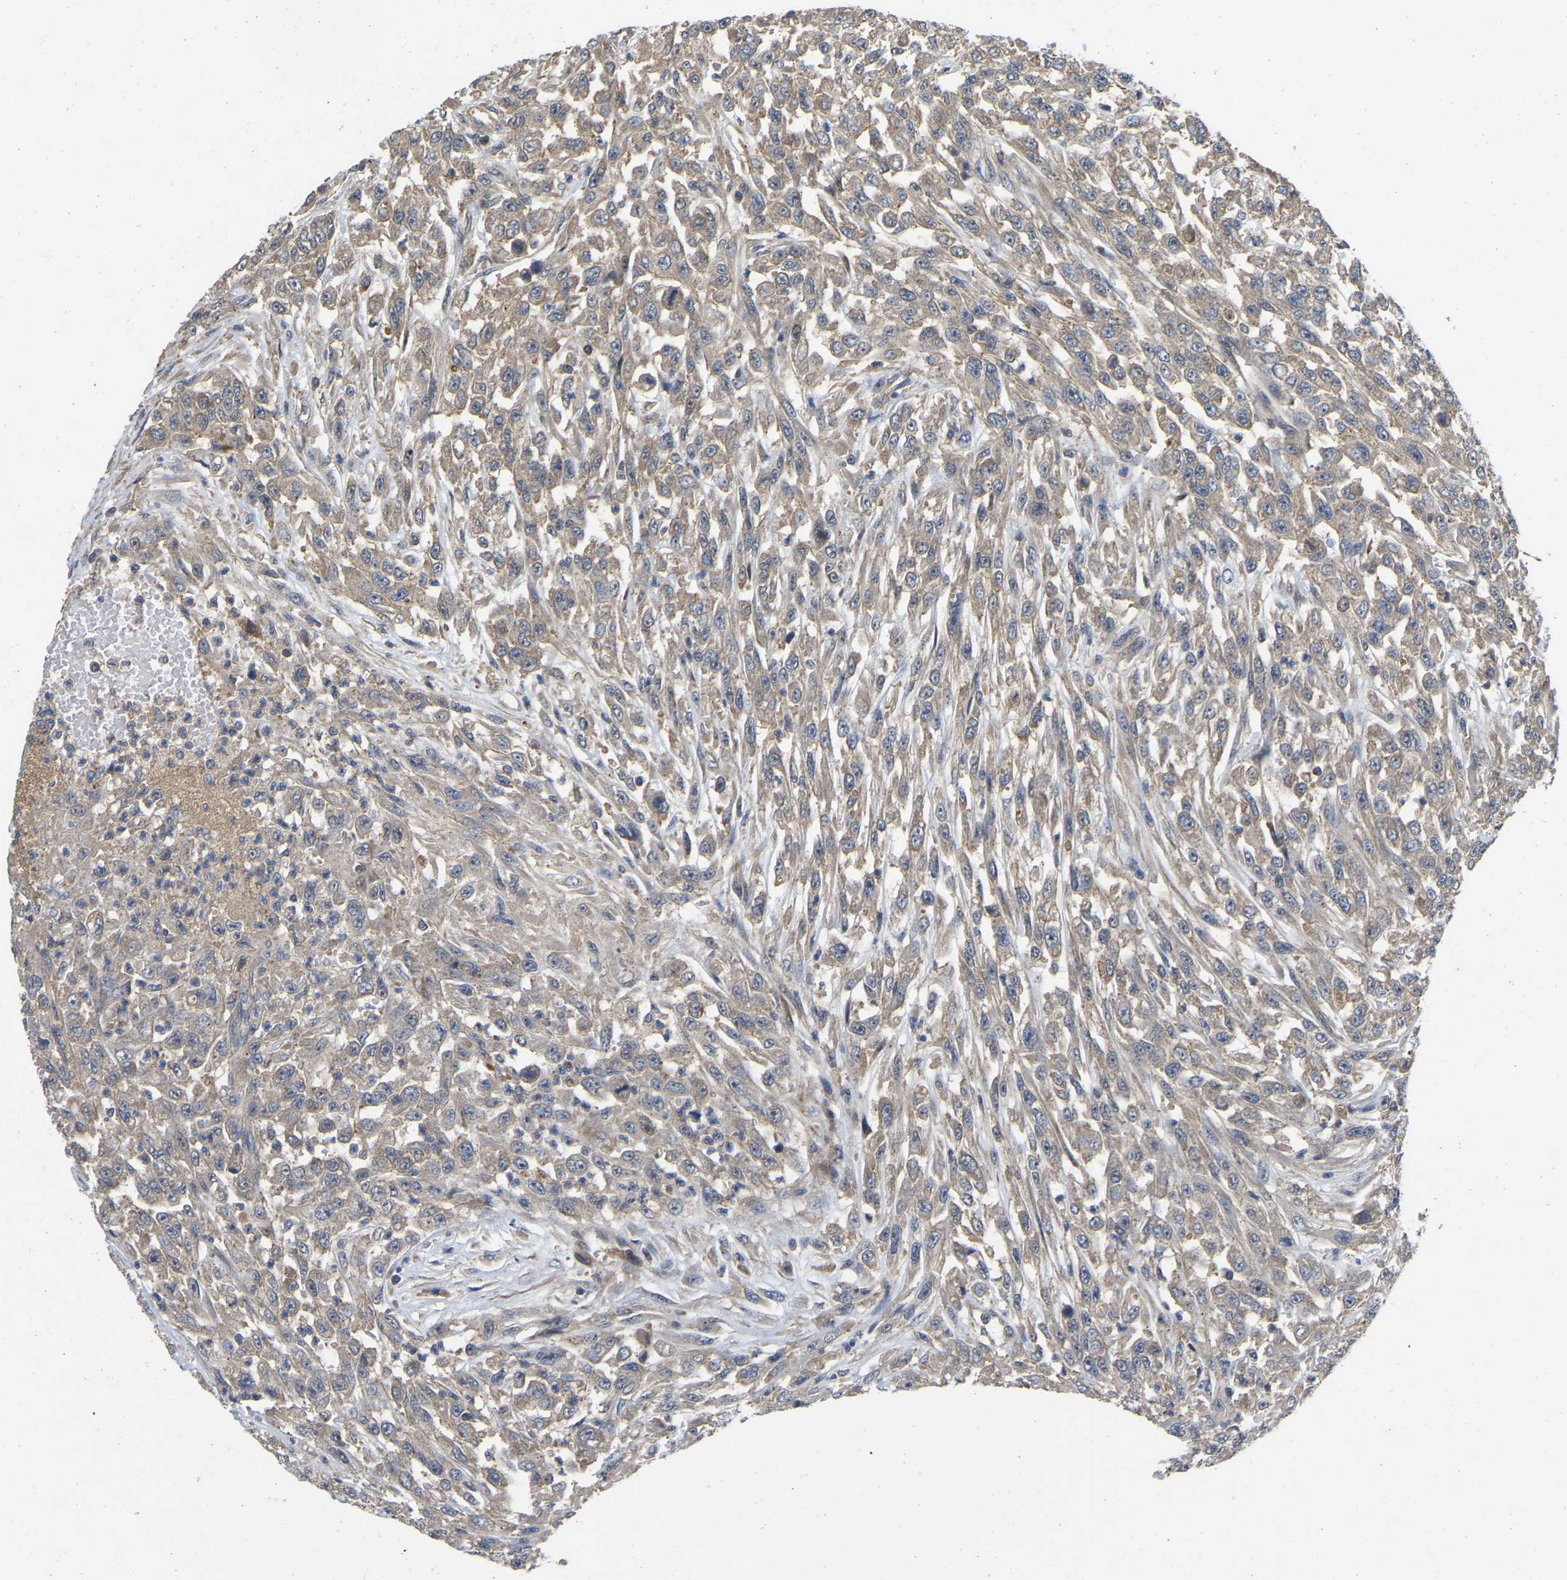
{"staining": {"intensity": "weak", "quantity": ">75%", "location": "cytoplasmic/membranous"}, "tissue": "urothelial cancer", "cell_type": "Tumor cells", "image_type": "cancer", "snomed": [{"axis": "morphology", "description": "Urothelial carcinoma, High grade"}, {"axis": "topography", "description": "Urinary bladder"}], "caption": "DAB (3,3'-diaminobenzidine) immunohistochemical staining of urothelial cancer reveals weak cytoplasmic/membranous protein staining in about >75% of tumor cells. (brown staining indicates protein expression, while blue staining denotes nuclei).", "gene": "PRDM14", "patient": {"sex": "male", "age": 46}}